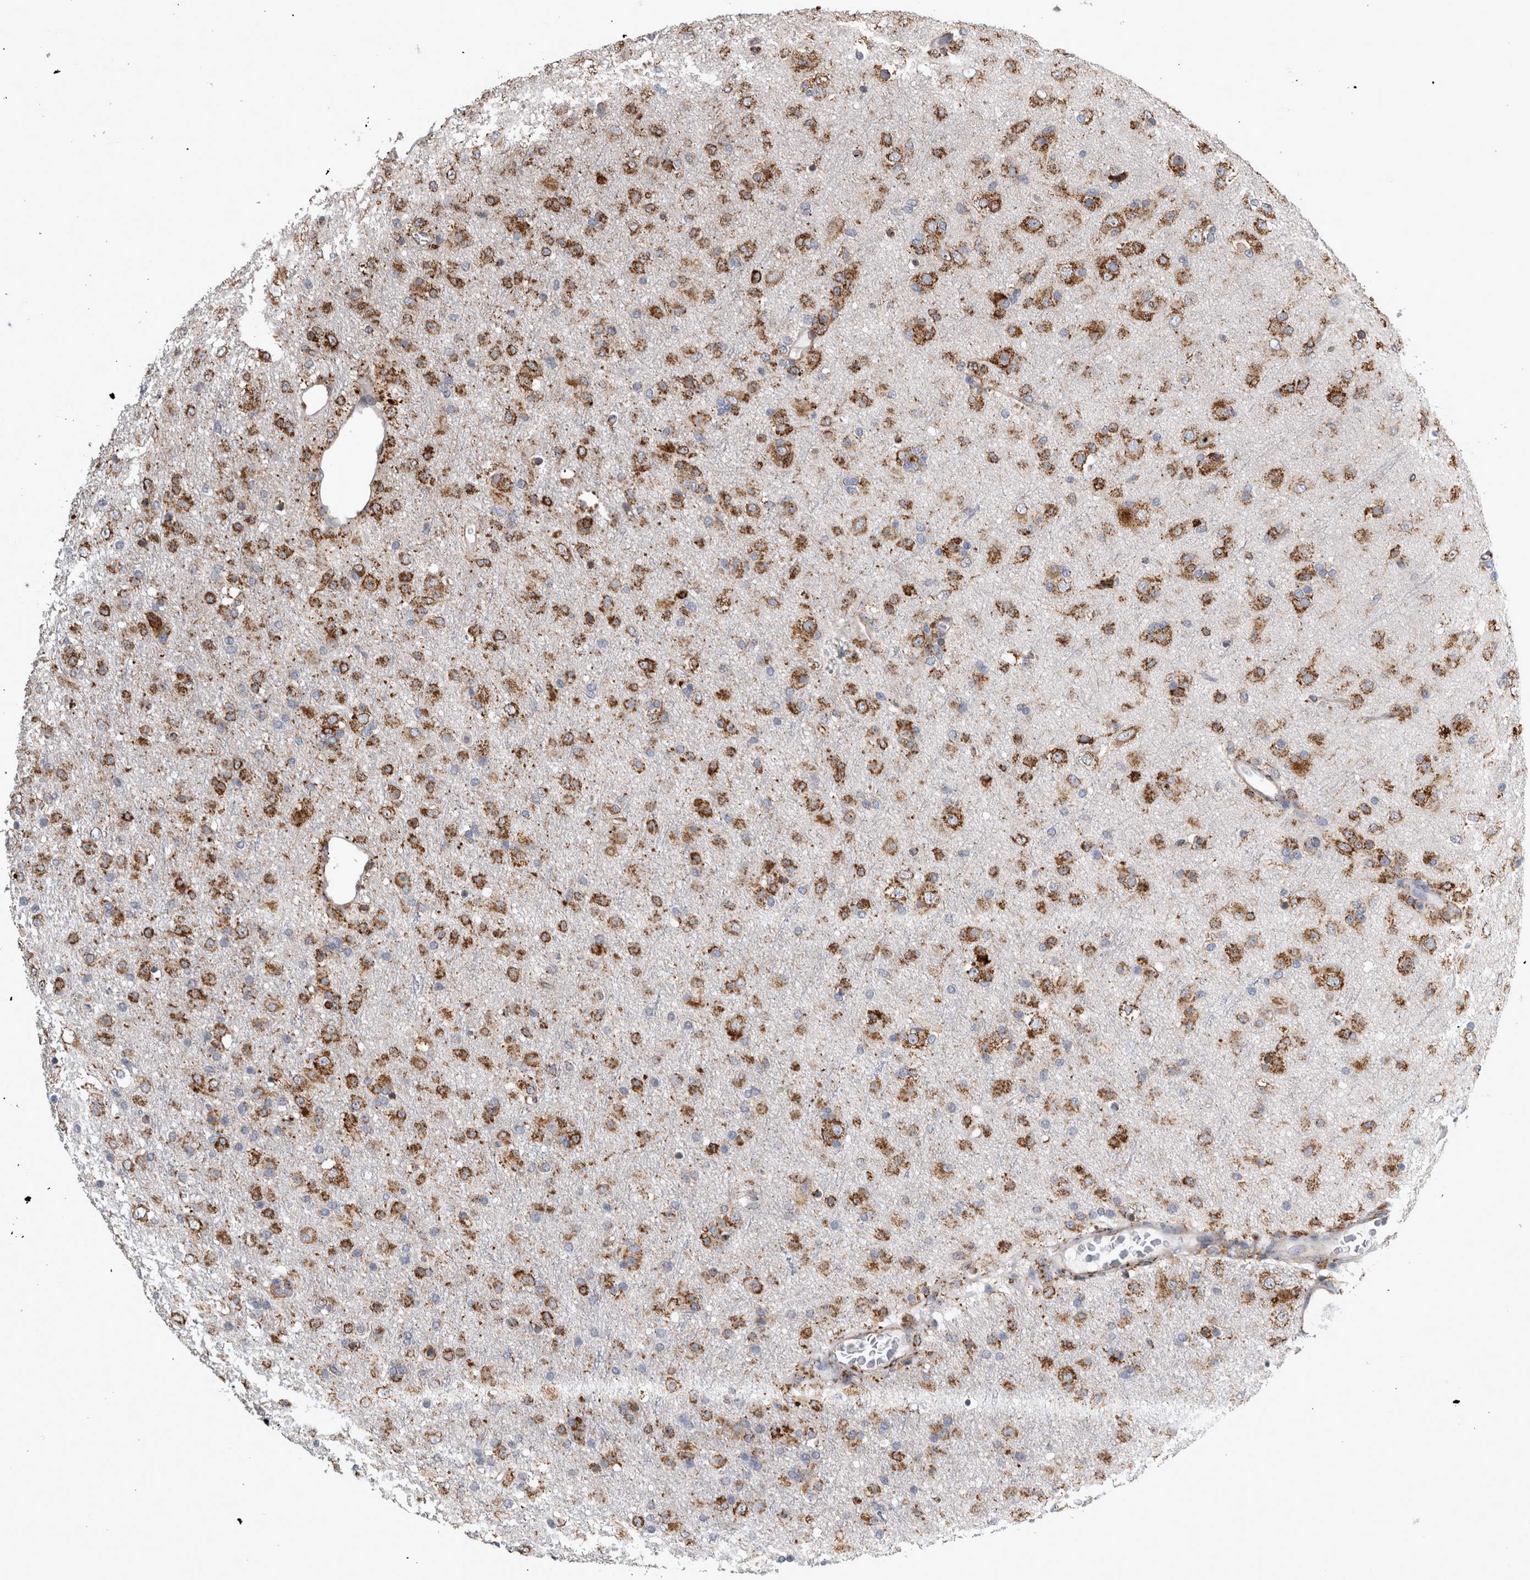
{"staining": {"intensity": "strong", "quantity": ">75%", "location": "cytoplasmic/membranous"}, "tissue": "glioma", "cell_type": "Tumor cells", "image_type": "cancer", "snomed": [{"axis": "morphology", "description": "Glioma, malignant, Low grade"}, {"axis": "topography", "description": "Brain"}], "caption": "Low-grade glioma (malignant) stained for a protein (brown) shows strong cytoplasmic/membranous positive staining in approximately >75% of tumor cells.", "gene": "FHIP2B", "patient": {"sex": "male", "age": 65}}